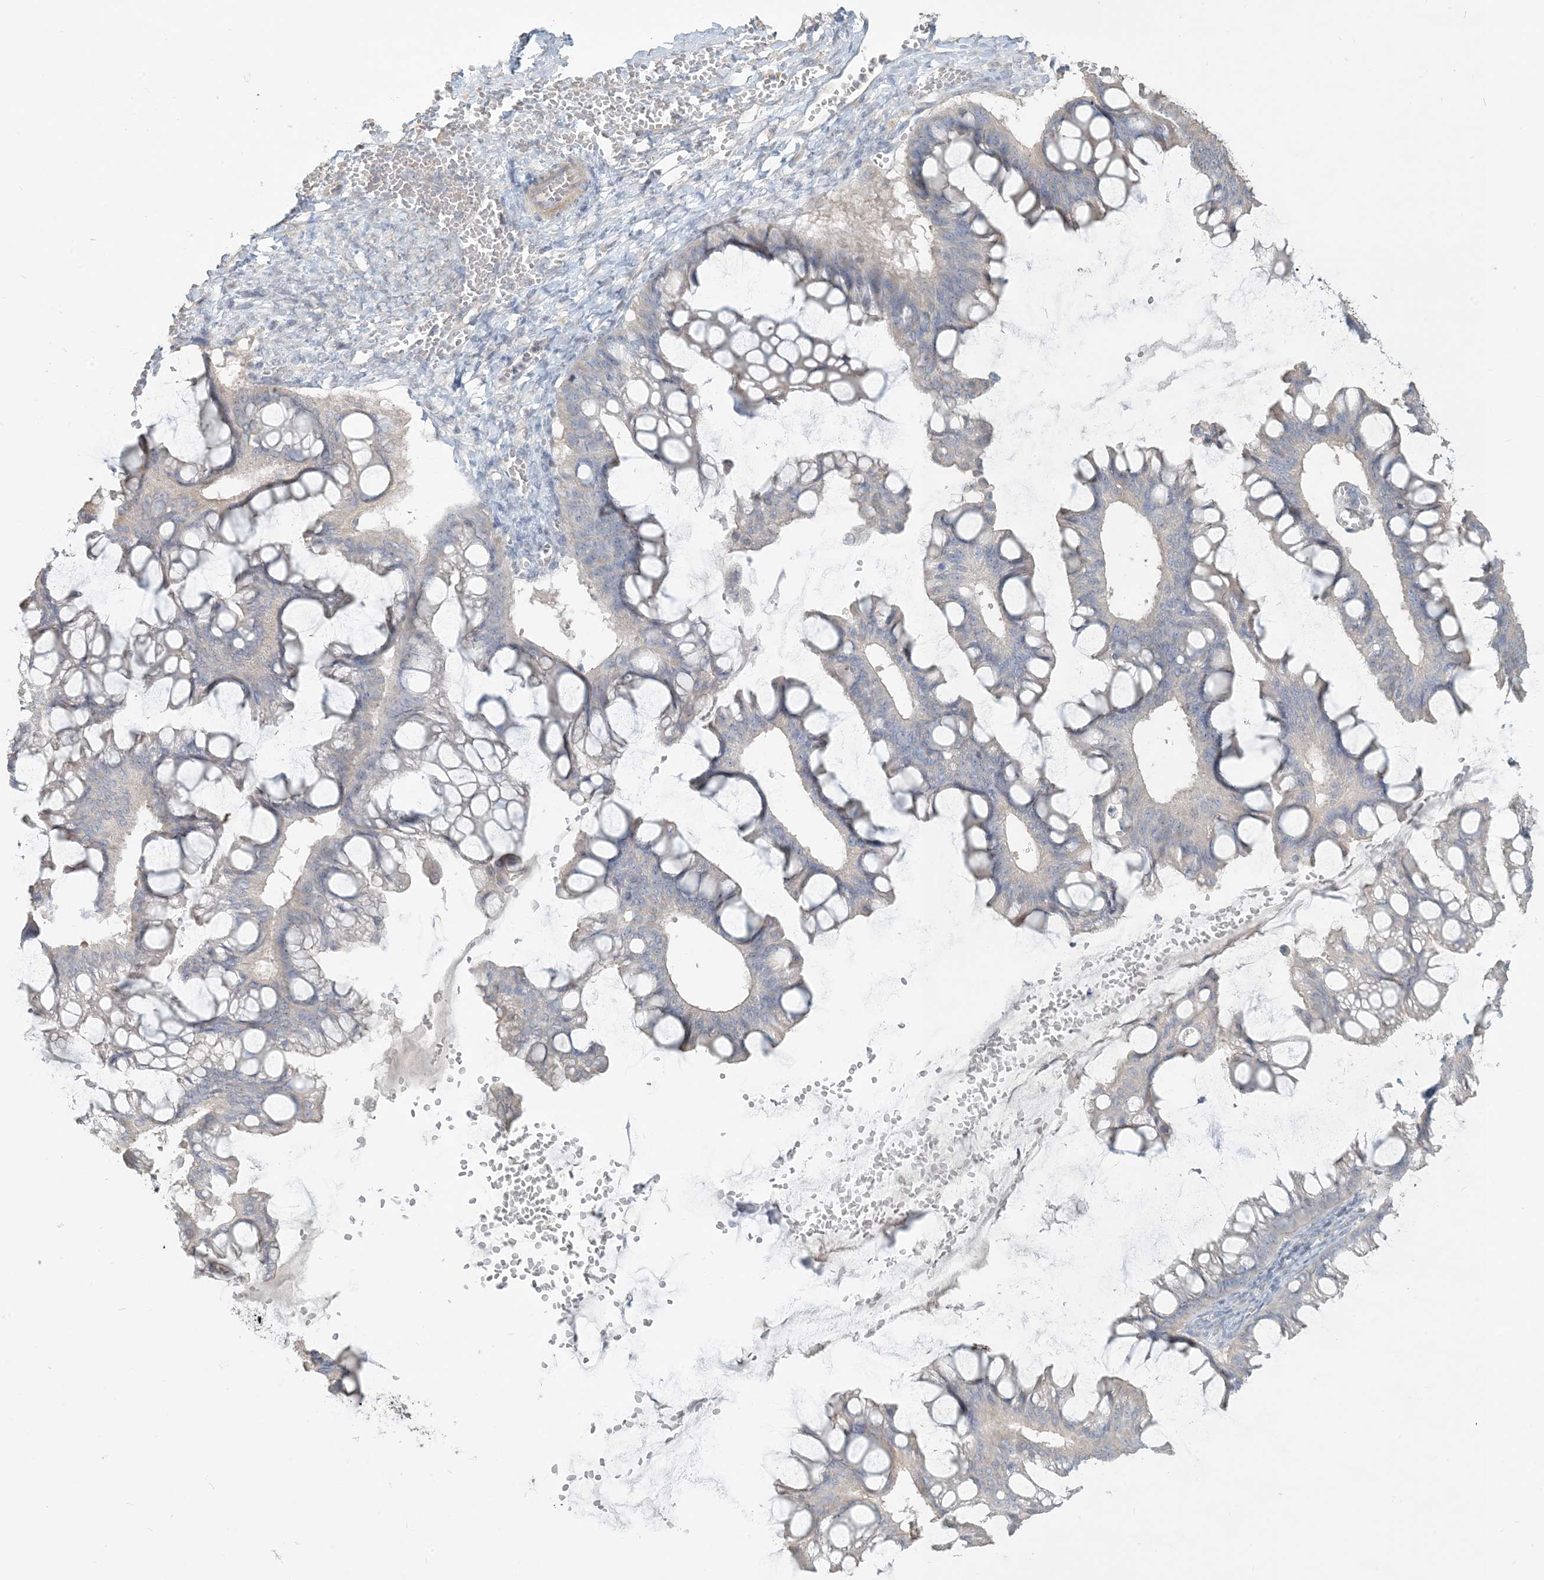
{"staining": {"intensity": "negative", "quantity": "none", "location": "none"}, "tissue": "ovarian cancer", "cell_type": "Tumor cells", "image_type": "cancer", "snomed": [{"axis": "morphology", "description": "Cystadenocarcinoma, mucinous, NOS"}, {"axis": "topography", "description": "Ovary"}], "caption": "A histopathology image of human ovarian cancer (mucinous cystadenocarcinoma) is negative for staining in tumor cells.", "gene": "NPHS2", "patient": {"sex": "female", "age": 73}}